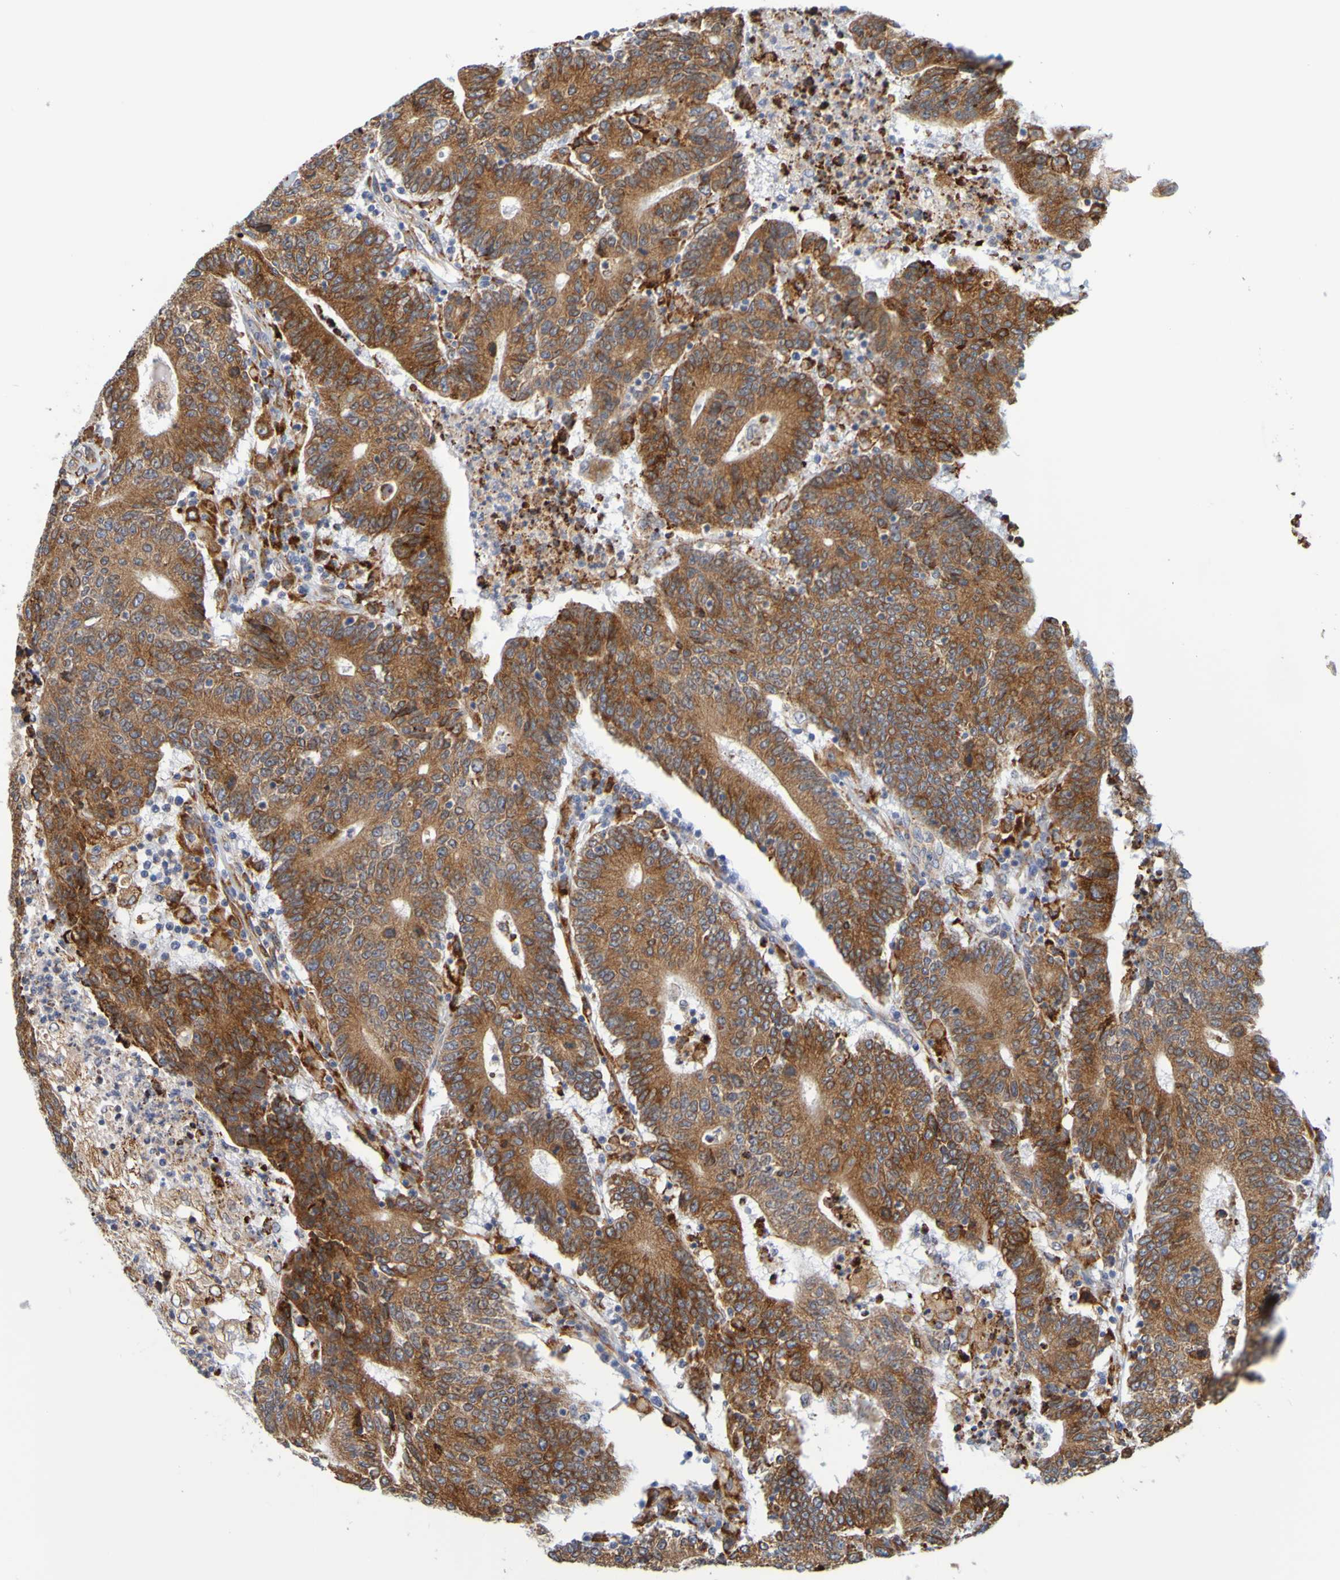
{"staining": {"intensity": "strong", "quantity": ">75%", "location": "cytoplasmic/membranous"}, "tissue": "colorectal cancer", "cell_type": "Tumor cells", "image_type": "cancer", "snomed": [{"axis": "morphology", "description": "Normal tissue, NOS"}, {"axis": "morphology", "description": "Adenocarcinoma, NOS"}, {"axis": "topography", "description": "Colon"}], "caption": "DAB (3,3'-diaminobenzidine) immunohistochemical staining of human adenocarcinoma (colorectal) shows strong cytoplasmic/membranous protein expression in approximately >75% of tumor cells.", "gene": "SIL1", "patient": {"sex": "female", "age": 75}}